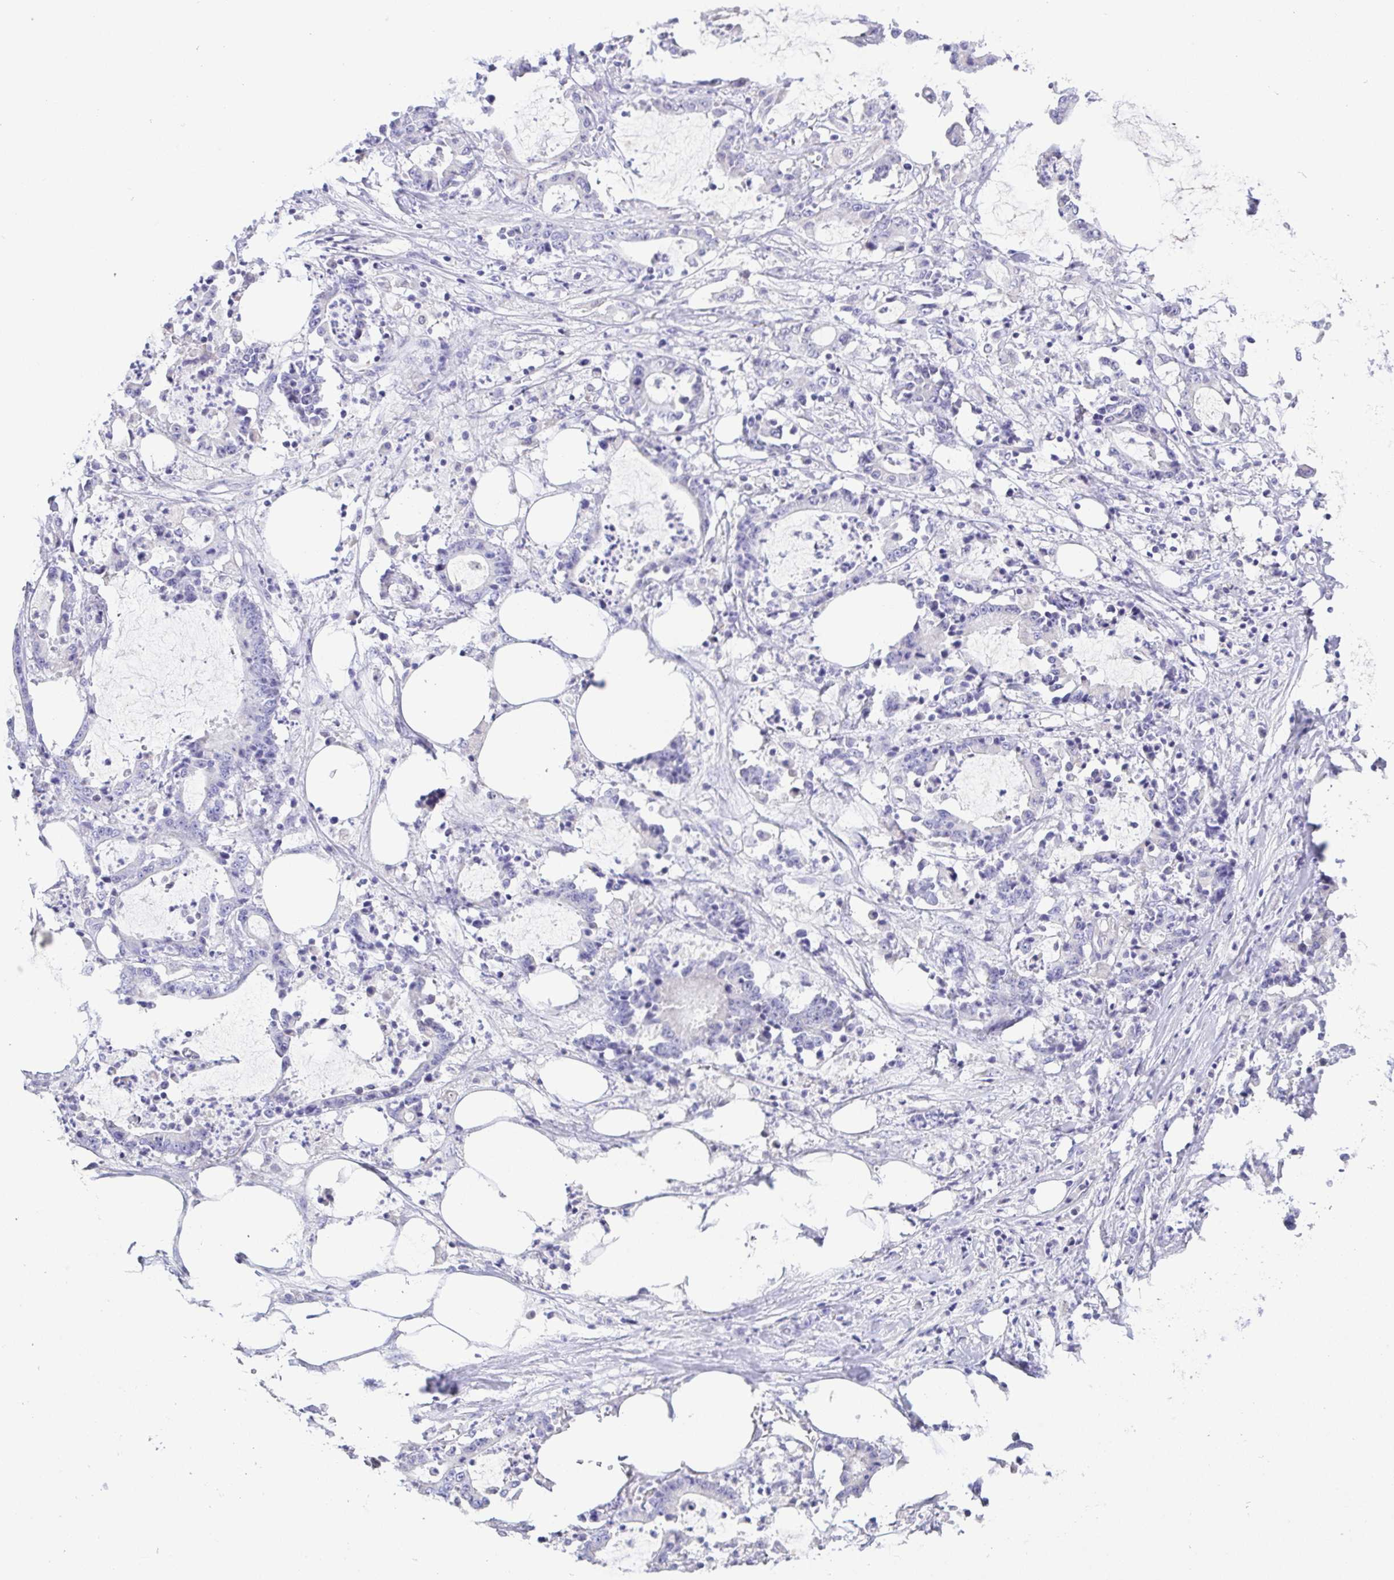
{"staining": {"intensity": "negative", "quantity": "none", "location": "none"}, "tissue": "stomach cancer", "cell_type": "Tumor cells", "image_type": "cancer", "snomed": [{"axis": "morphology", "description": "Adenocarcinoma, NOS"}, {"axis": "topography", "description": "Stomach, upper"}], "caption": "A high-resolution histopathology image shows IHC staining of stomach cancer, which displays no significant positivity in tumor cells.", "gene": "A1BG", "patient": {"sex": "male", "age": 68}}